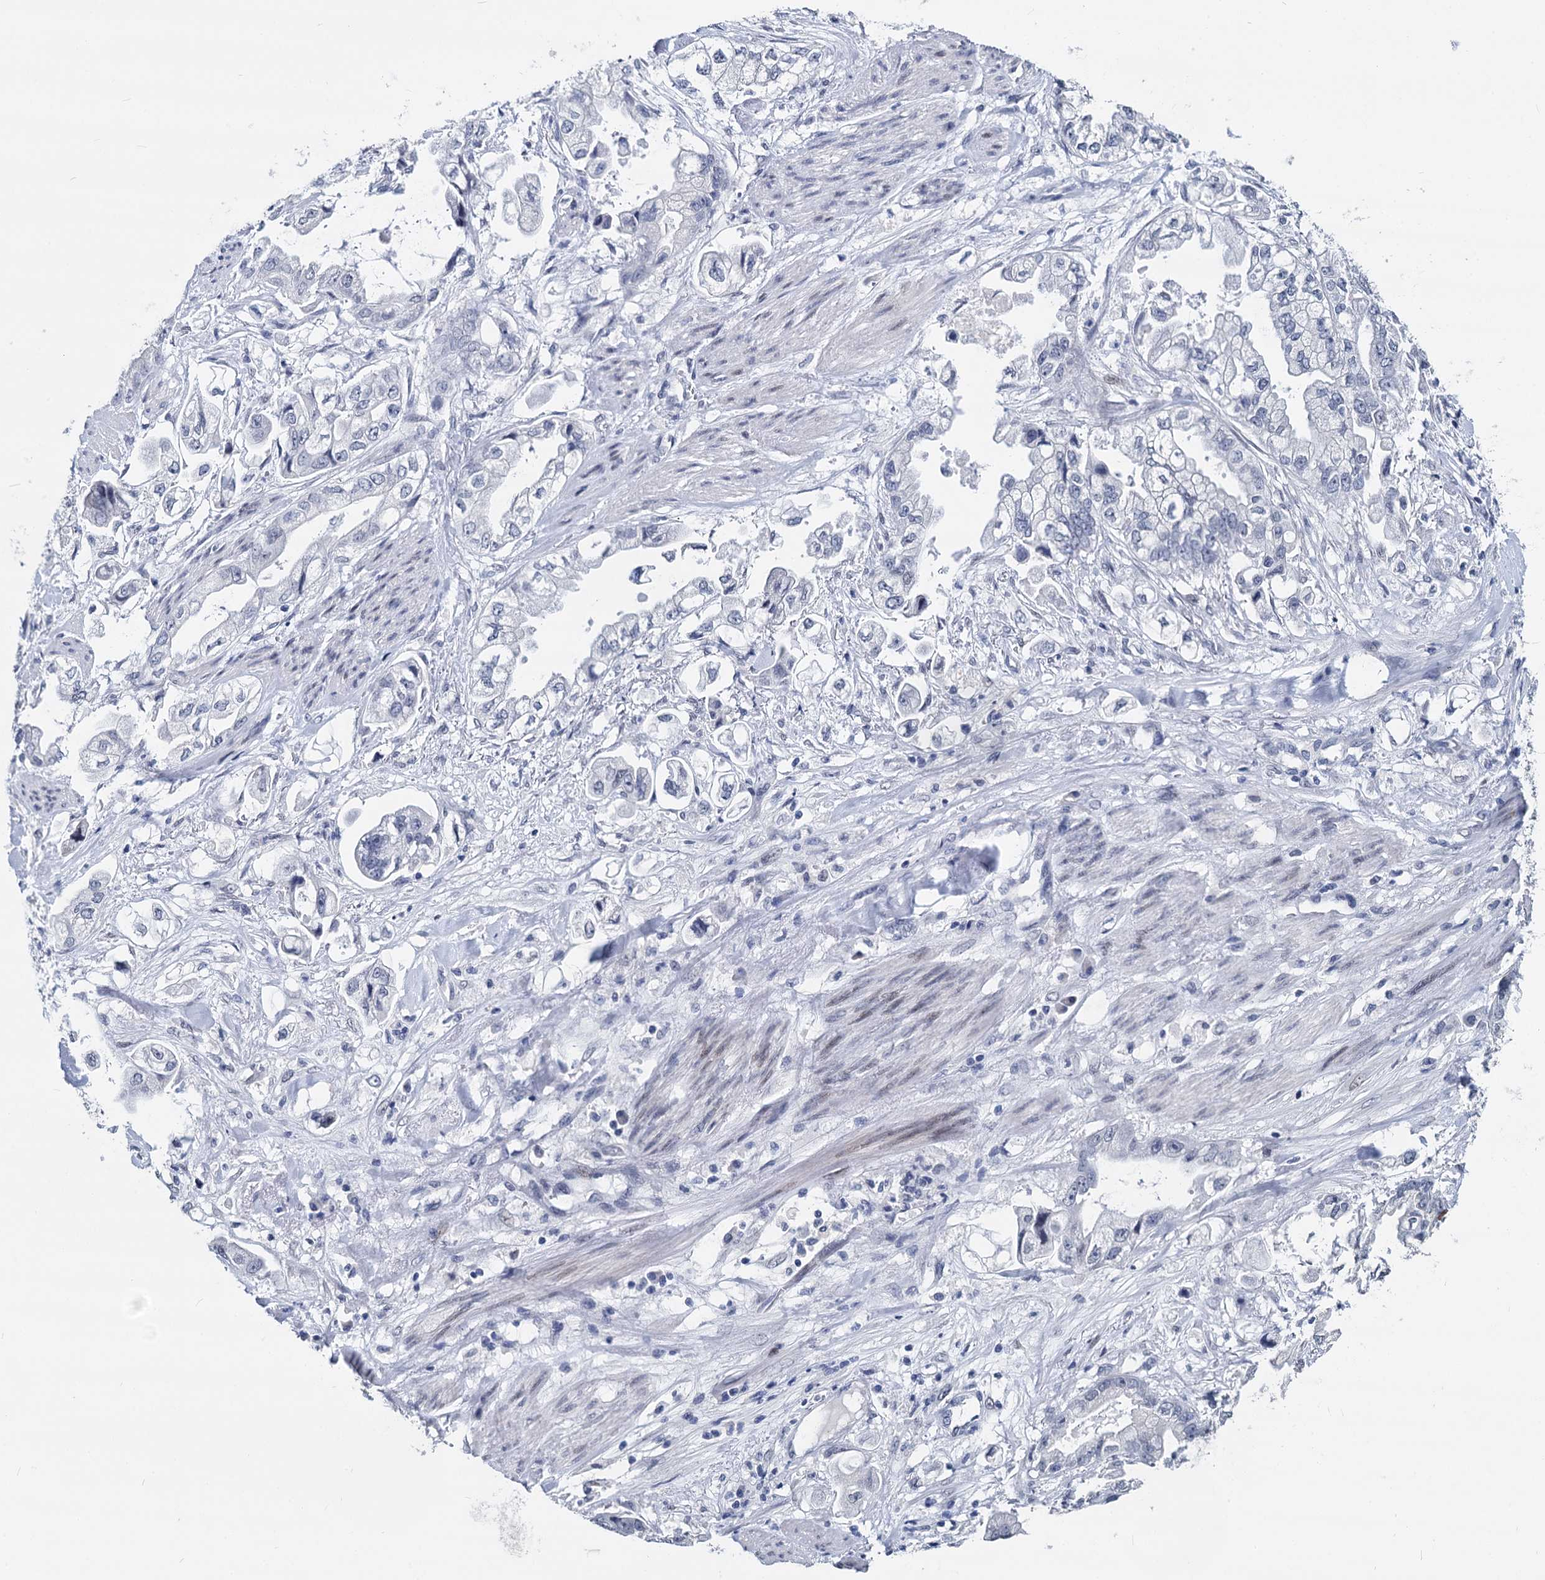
{"staining": {"intensity": "negative", "quantity": "none", "location": "none"}, "tissue": "stomach cancer", "cell_type": "Tumor cells", "image_type": "cancer", "snomed": [{"axis": "morphology", "description": "Adenocarcinoma, NOS"}, {"axis": "topography", "description": "Stomach"}], "caption": "Tumor cells are negative for protein expression in human adenocarcinoma (stomach). (DAB IHC, high magnification).", "gene": "MAGEA4", "patient": {"sex": "male", "age": 62}}